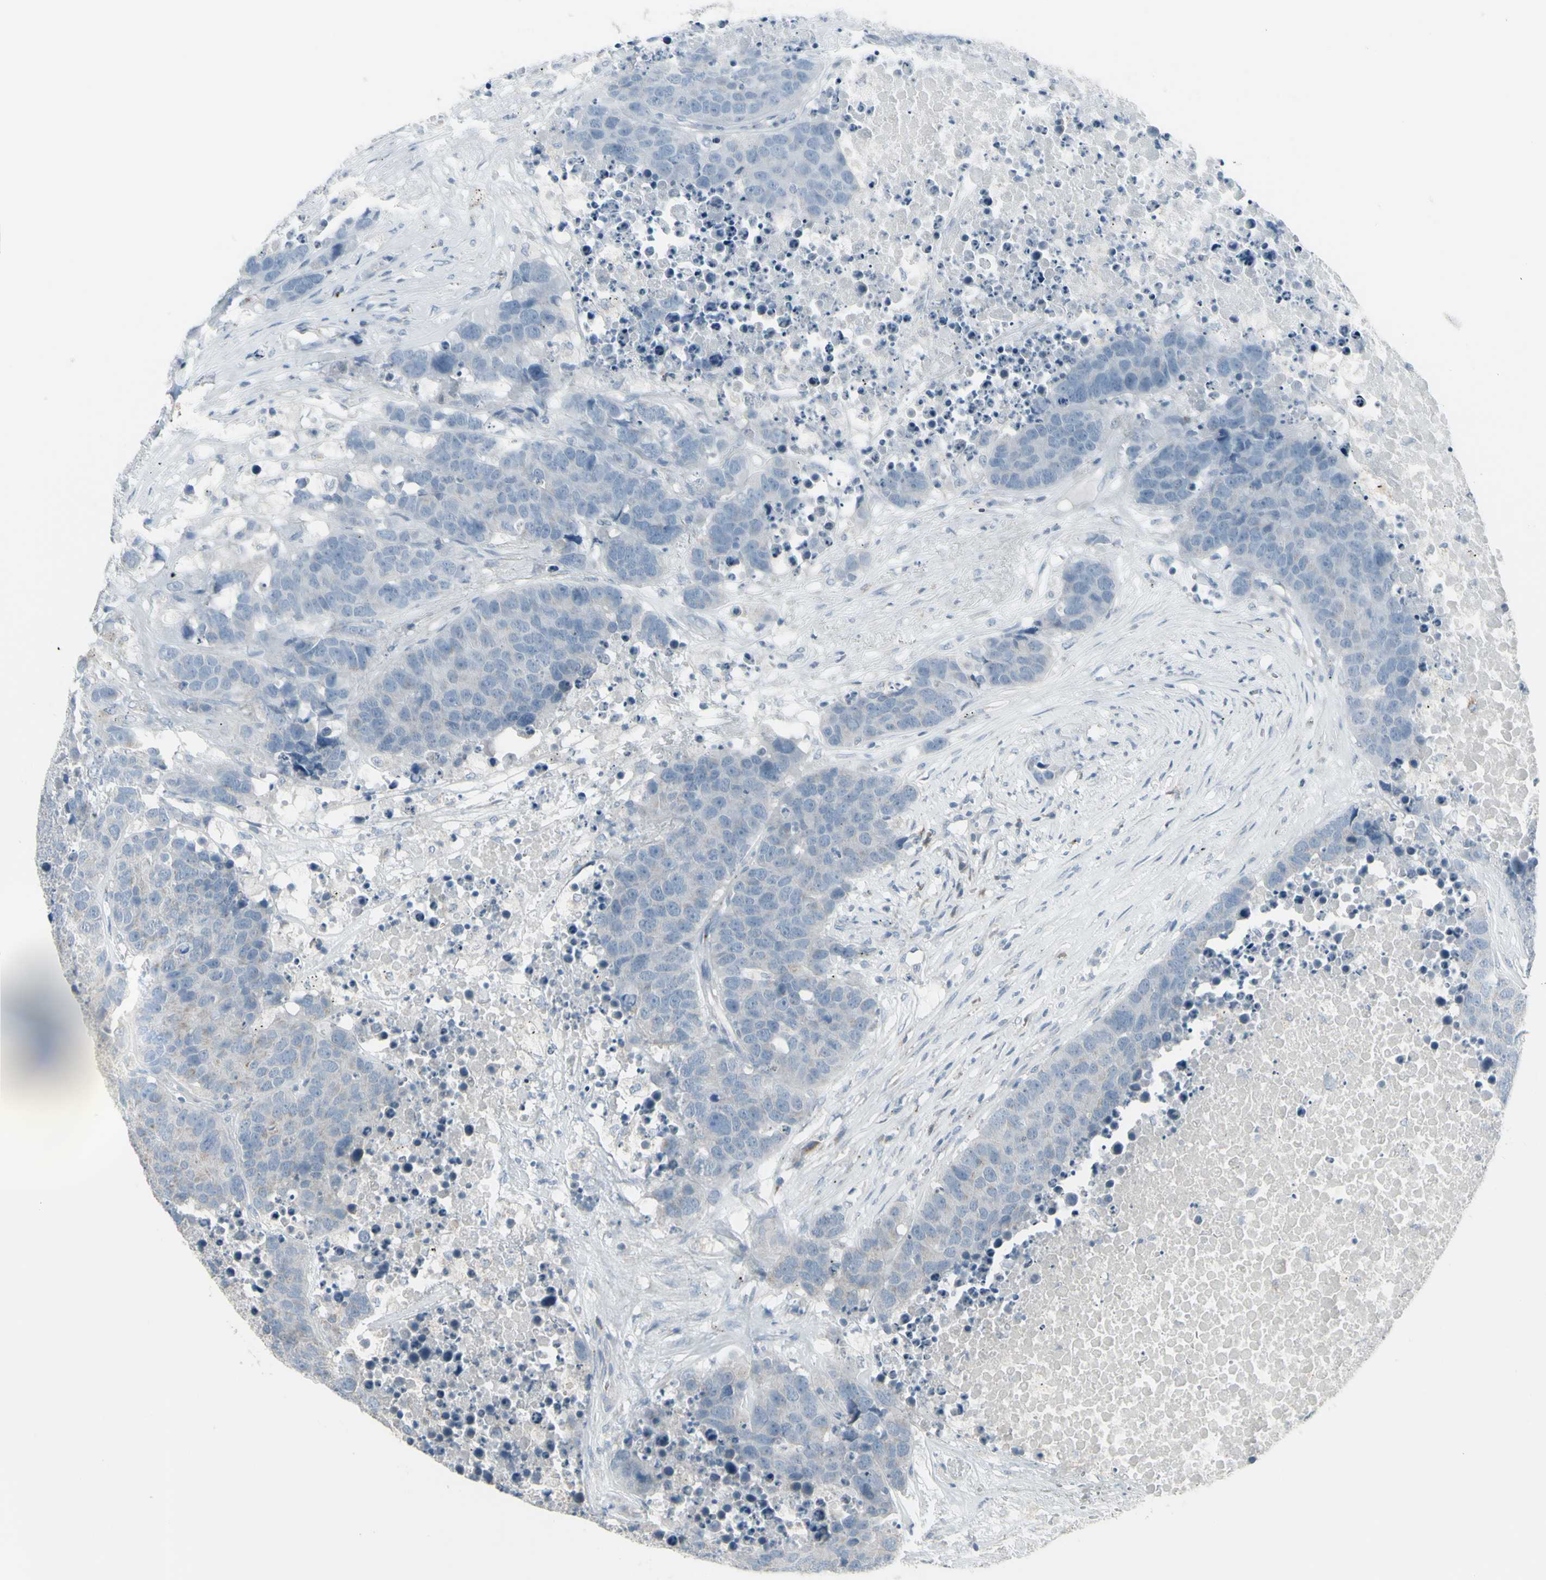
{"staining": {"intensity": "negative", "quantity": "none", "location": "none"}, "tissue": "carcinoid", "cell_type": "Tumor cells", "image_type": "cancer", "snomed": [{"axis": "morphology", "description": "Carcinoid, malignant, NOS"}, {"axis": "topography", "description": "Lung"}], "caption": "Tumor cells show no significant staining in malignant carcinoid.", "gene": "CD79B", "patient": {"sex": "male", "age": 60}}